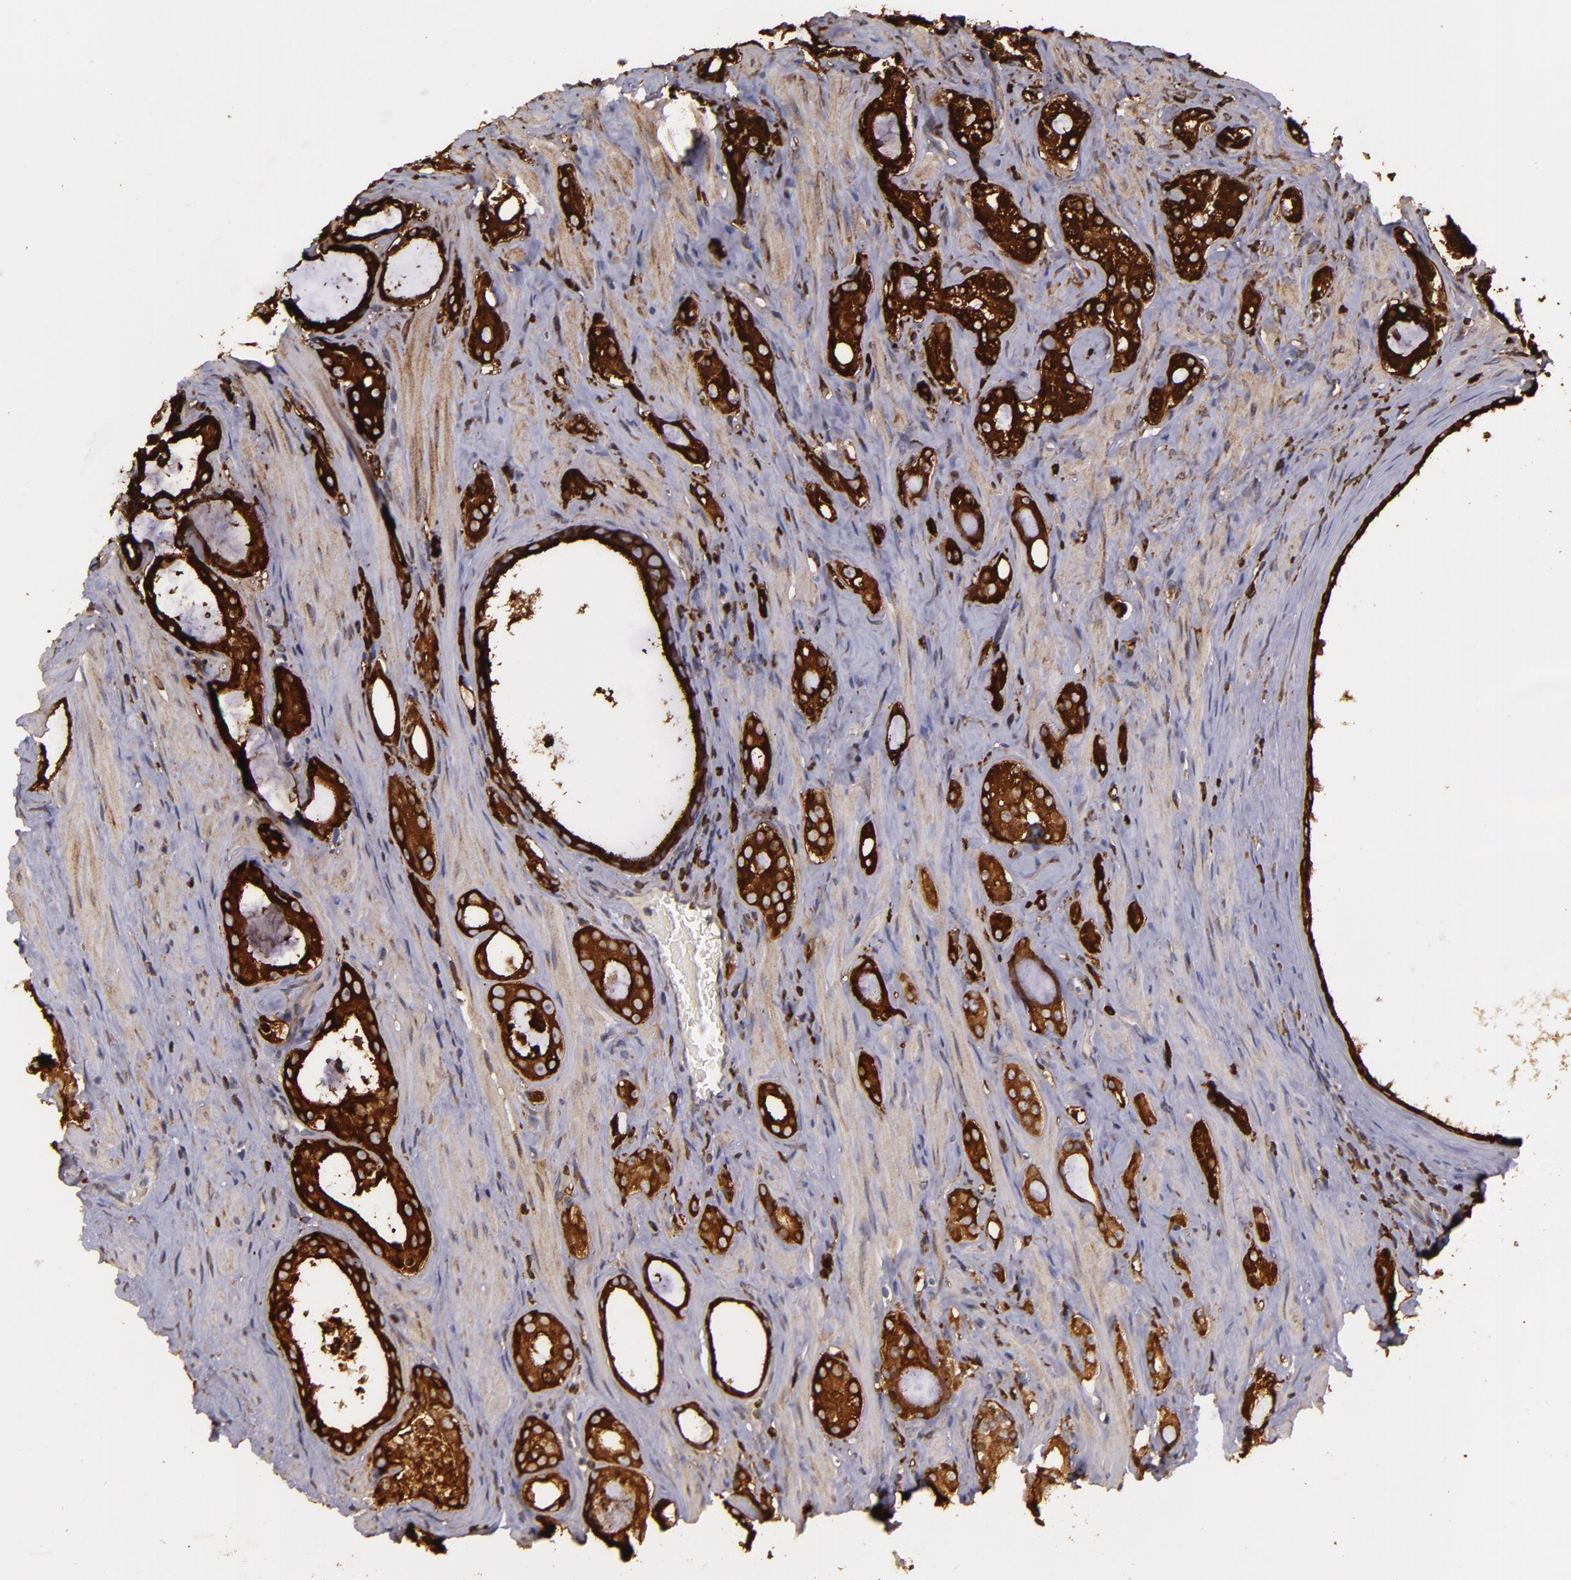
{"staining": {"intensity": "strong", "quantity": ">75%", "location": "cytoplasmic/membranous"}, "tissue": "prostate cancer", "cell_type": "Tumor cells", "image_type": "cancer", "snomed": [{"axis": "morphology", "description": "Adenocarcinoma, Medium grade"}, {"axis": "topography", "description": "Prostate"}], "caption": "Immunohistochemical staining of prostate cancer (adenocarcinoma (medium-grade)) demonstrates high levels of strong cytoplasmic/membranous protein staining in about >75% of tumor cells.", "gene": "SLC9A3R1", "patient": {"sex": "male", "age": 73}}